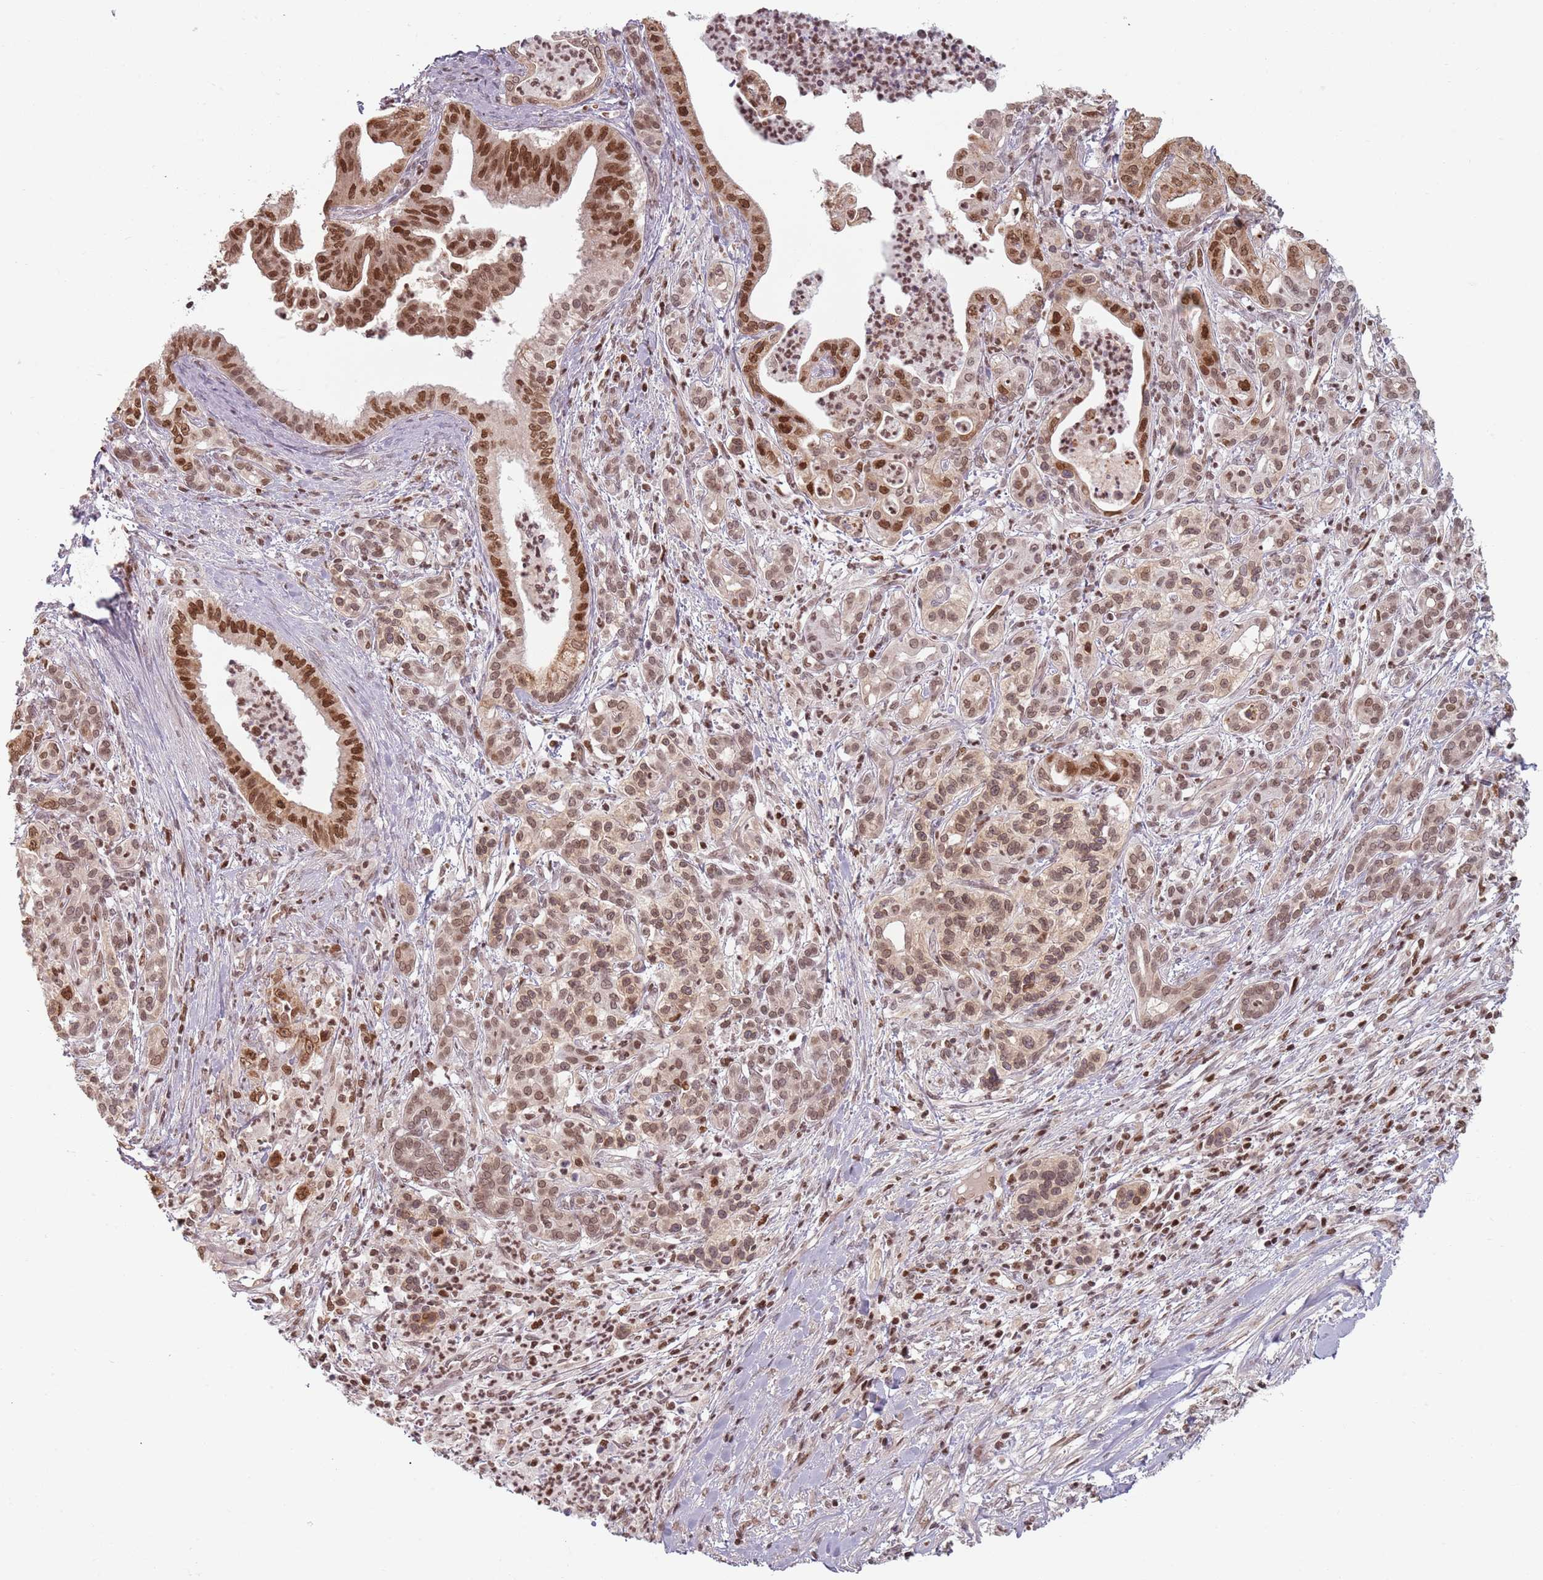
{"staining": {"intensity": "strong", "quantity": ">75%", "location": "nuclear"}, "tissue": "pancreatic cancer", "cell_type": "Tumor cells", "image_type": "cancer", "snomed": [{"axis": "morphology", "description": "Adenocarcinoma, NOS"}, {"axis": "topography", "description": "Pancreas"}], "caption": "This histopathology image exhibits pancreatic cancer stained with immunohistochemistry (IHC) to label a protein in brown. The nuclear of tumor cells show strong positivity for the protein. Nuclei are counter-stained blue.", "gene": "NUP50", "patient": {"sex": "male", "age": 58}}